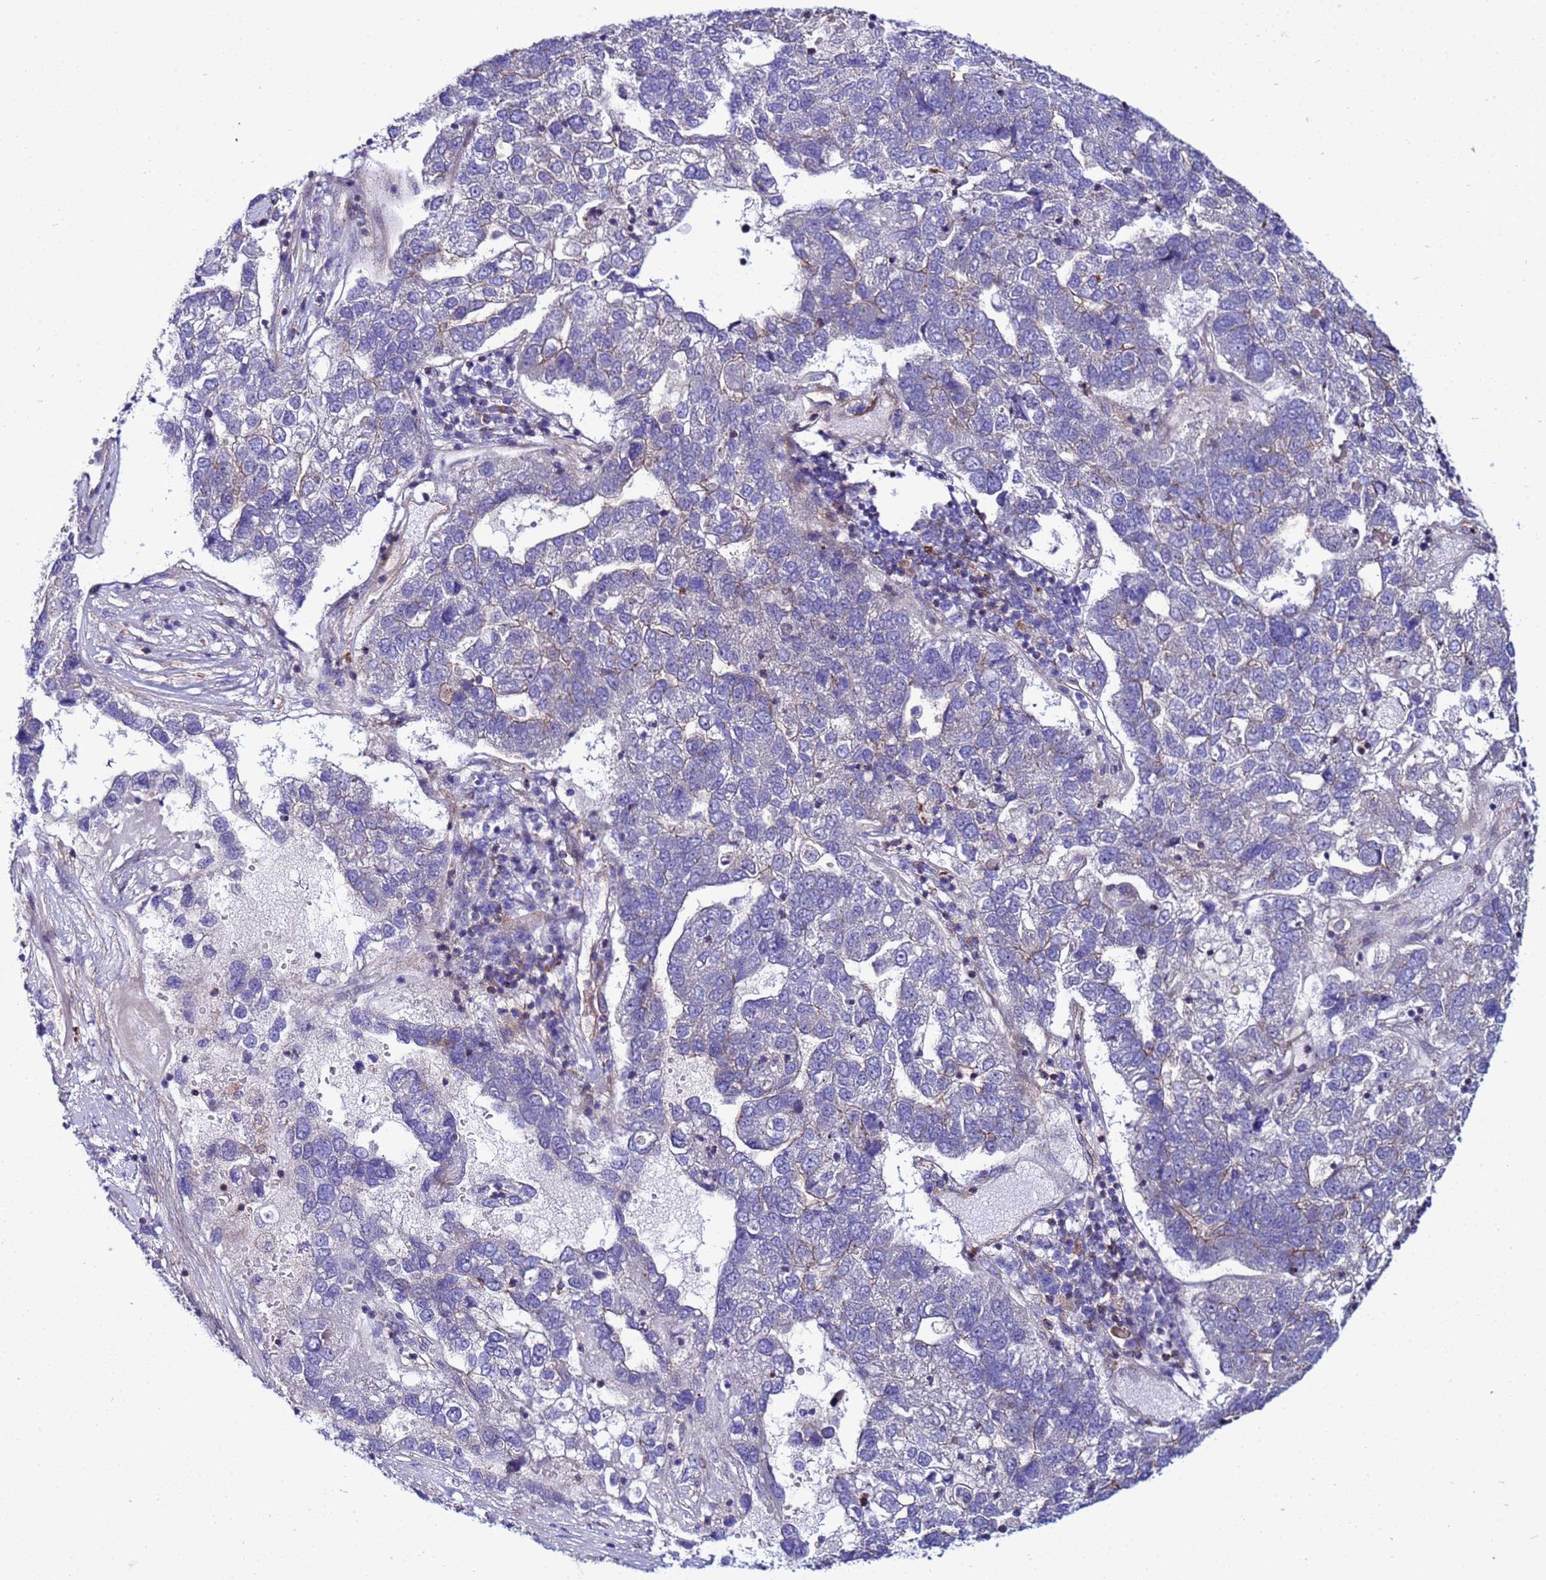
{"staining": {"intensity": "negative", "quantity": "none", "location": "none"}, "tissue": "pancreatic cancer", "cell_type": "Tumor cells", "image_type": "cancer", "snomed": [{"axis": "morphology", "description": "Adenocarcinoma, NOS"}, {"axis": "topography", "description": "Pancreas"}], "caption": "Micrograph shows no significant protein expression in tumor cells of pancreatic cancer. Brightfield microscopy of immunohistochemistry stained with DAB (brown) and hematoxylin (blue), captured at high magnification.", "gene": "STK38", "patient": {"sex": "female", "age": 61}}